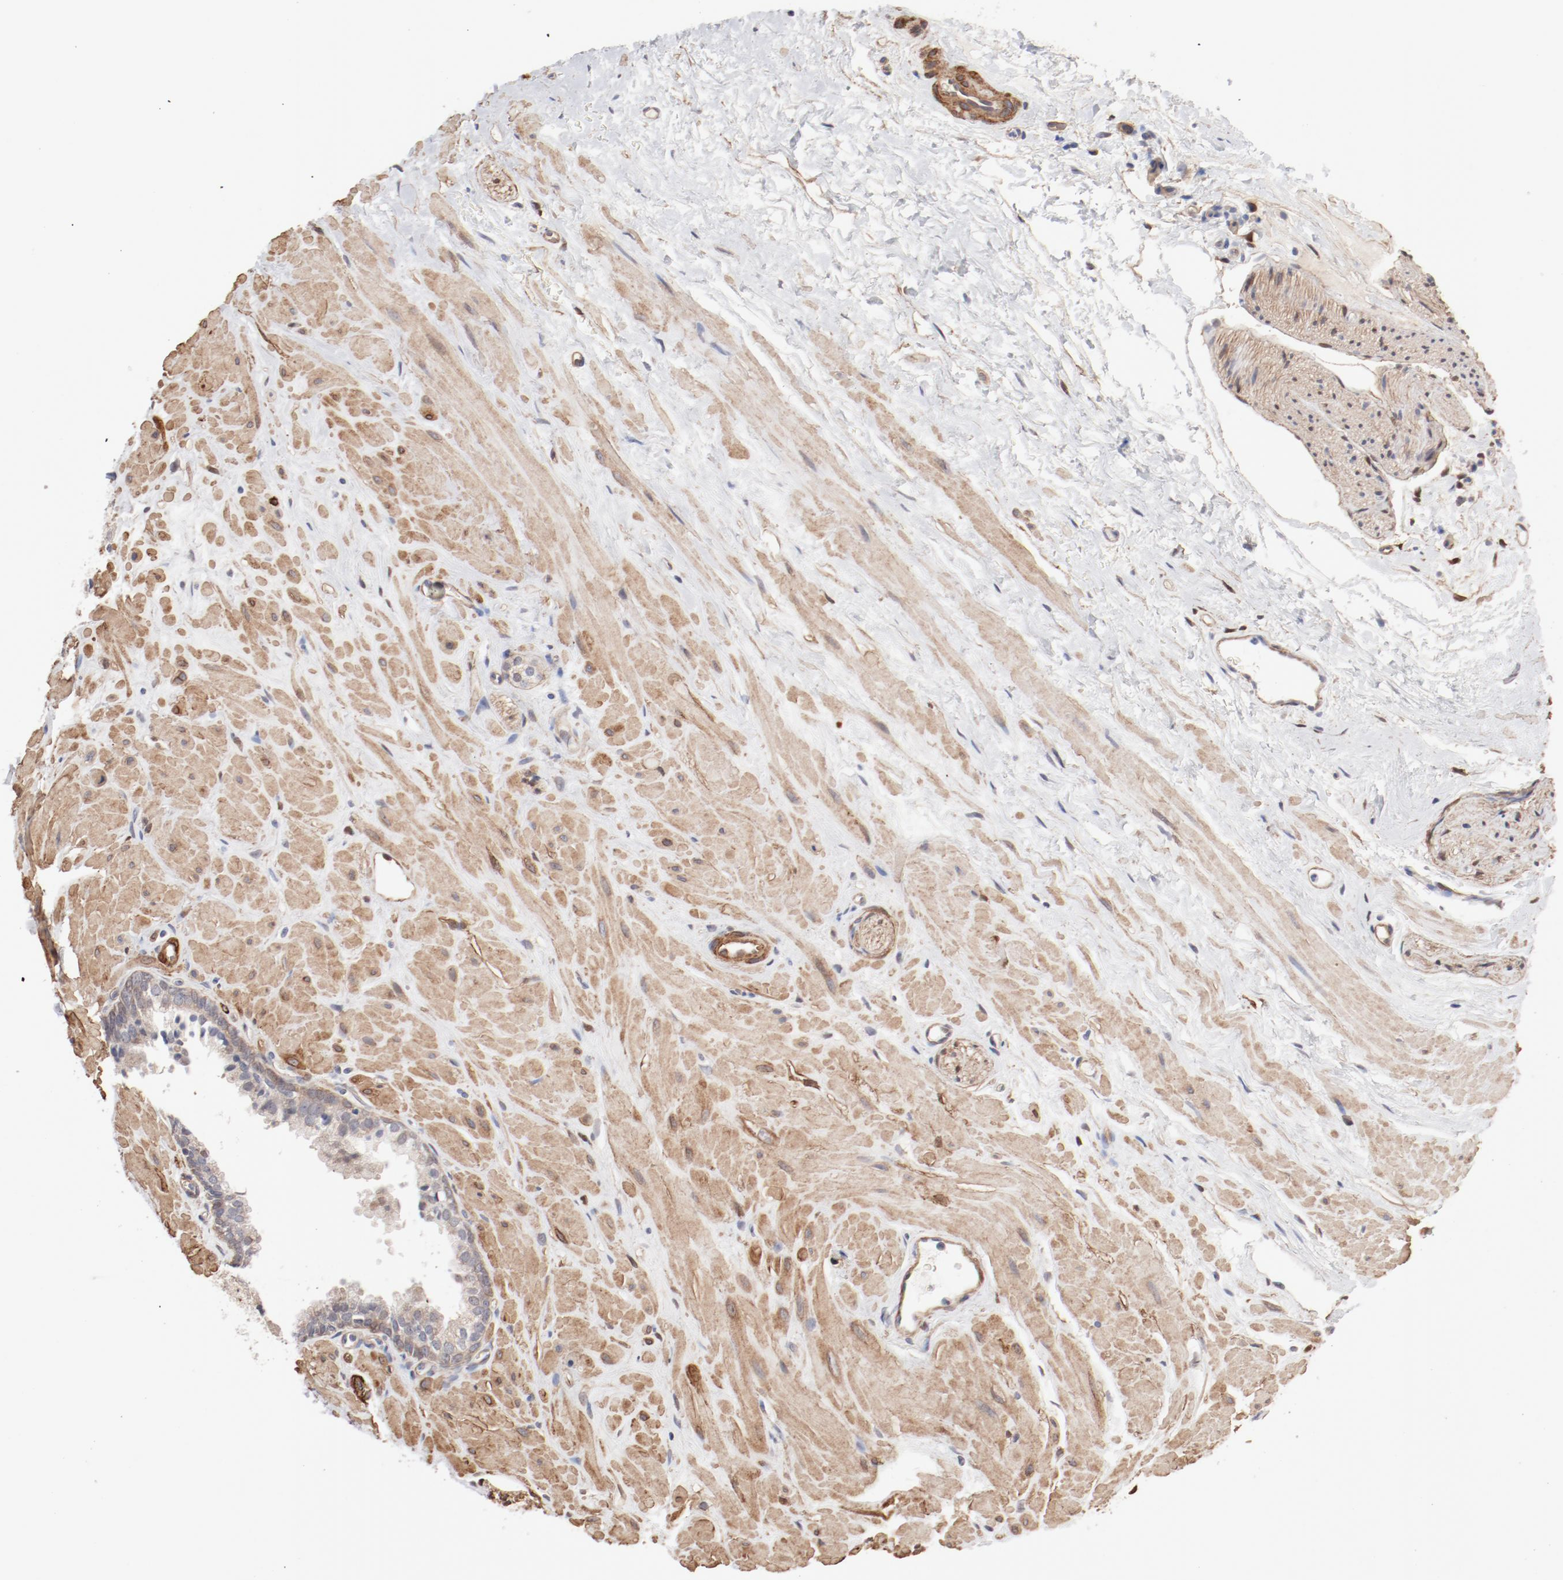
{"staining": {"intensity": "negative", "quantity": "none", "location": "none"}, "tissue": "prostate", "cell_type": "Glandular cells", "image_type": "normal", "snomed": [{"axis": "morphology", "description": "Normal tissue, NOS"}, {"axis": "topography", "description": "Prostate"}], "caption": "This is an IHC histopathology image of unremarkable prostate. There is no staining in glandular cells.", "gene": "MAGED4B", "patient": {"sex": "male", "age": 60}}